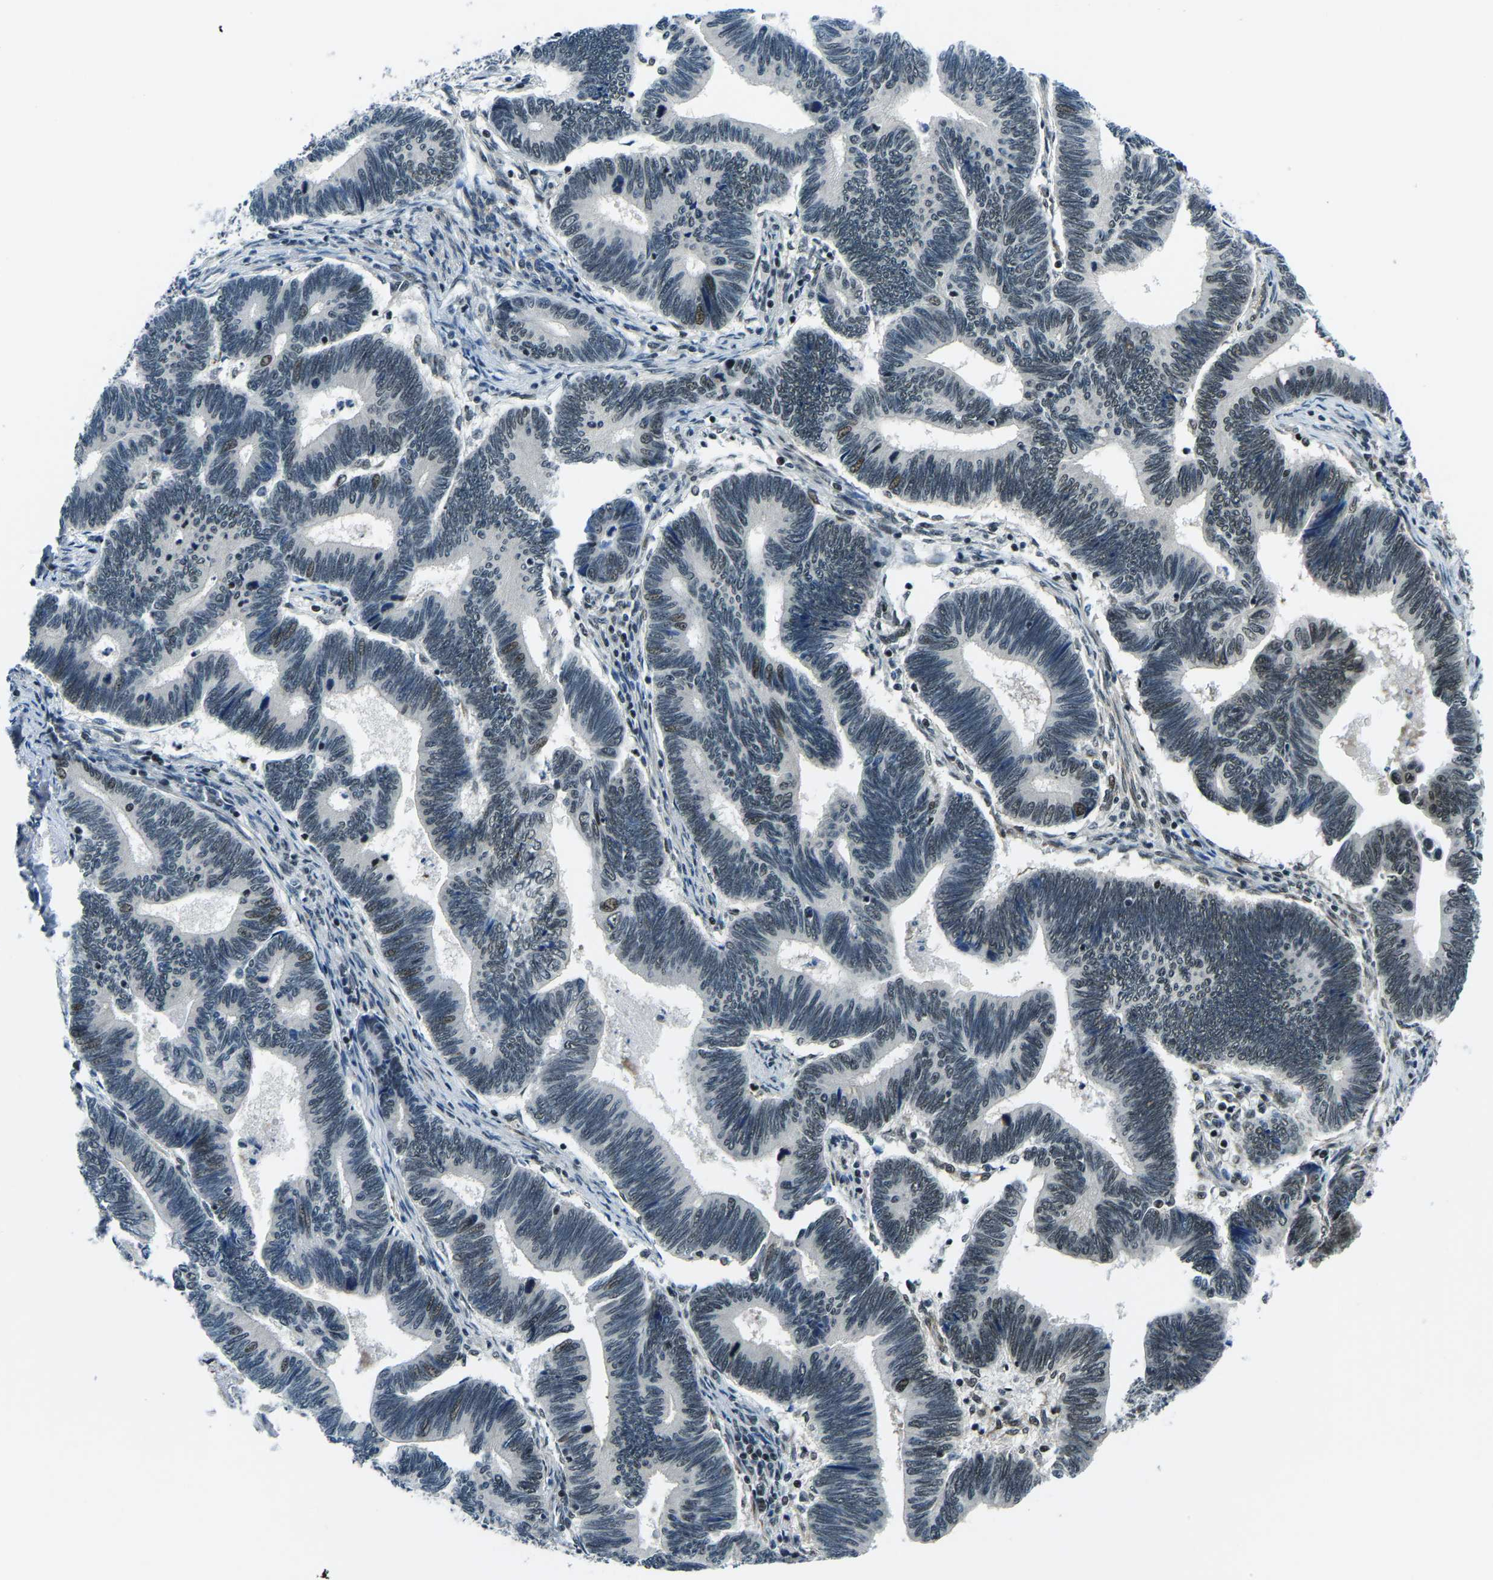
{"staining": {"intensity": "weak", "quantity": "<25%", "location": "nuclear"}, "tissue": "pancreatic cancer", "cell_type": "Tumor cells", "image_type": "cancer", "snomed": [{"axis": "morphology", "description": "Adenocarcinoma, NOS"}, {"axis": "topography", "description": "Pancreas"}], "caption": "The micrograph reveals no staining of tumor cells in pancreatic cancer (adenocarcinoma). The staining was performed using DAB to visualize the protein expression in brown, while the nuclei were stained in blue with hematoxylin (Magnification: 20x).", "gene": "PRCC", "patient": {"sex": "female", "age": 70}}